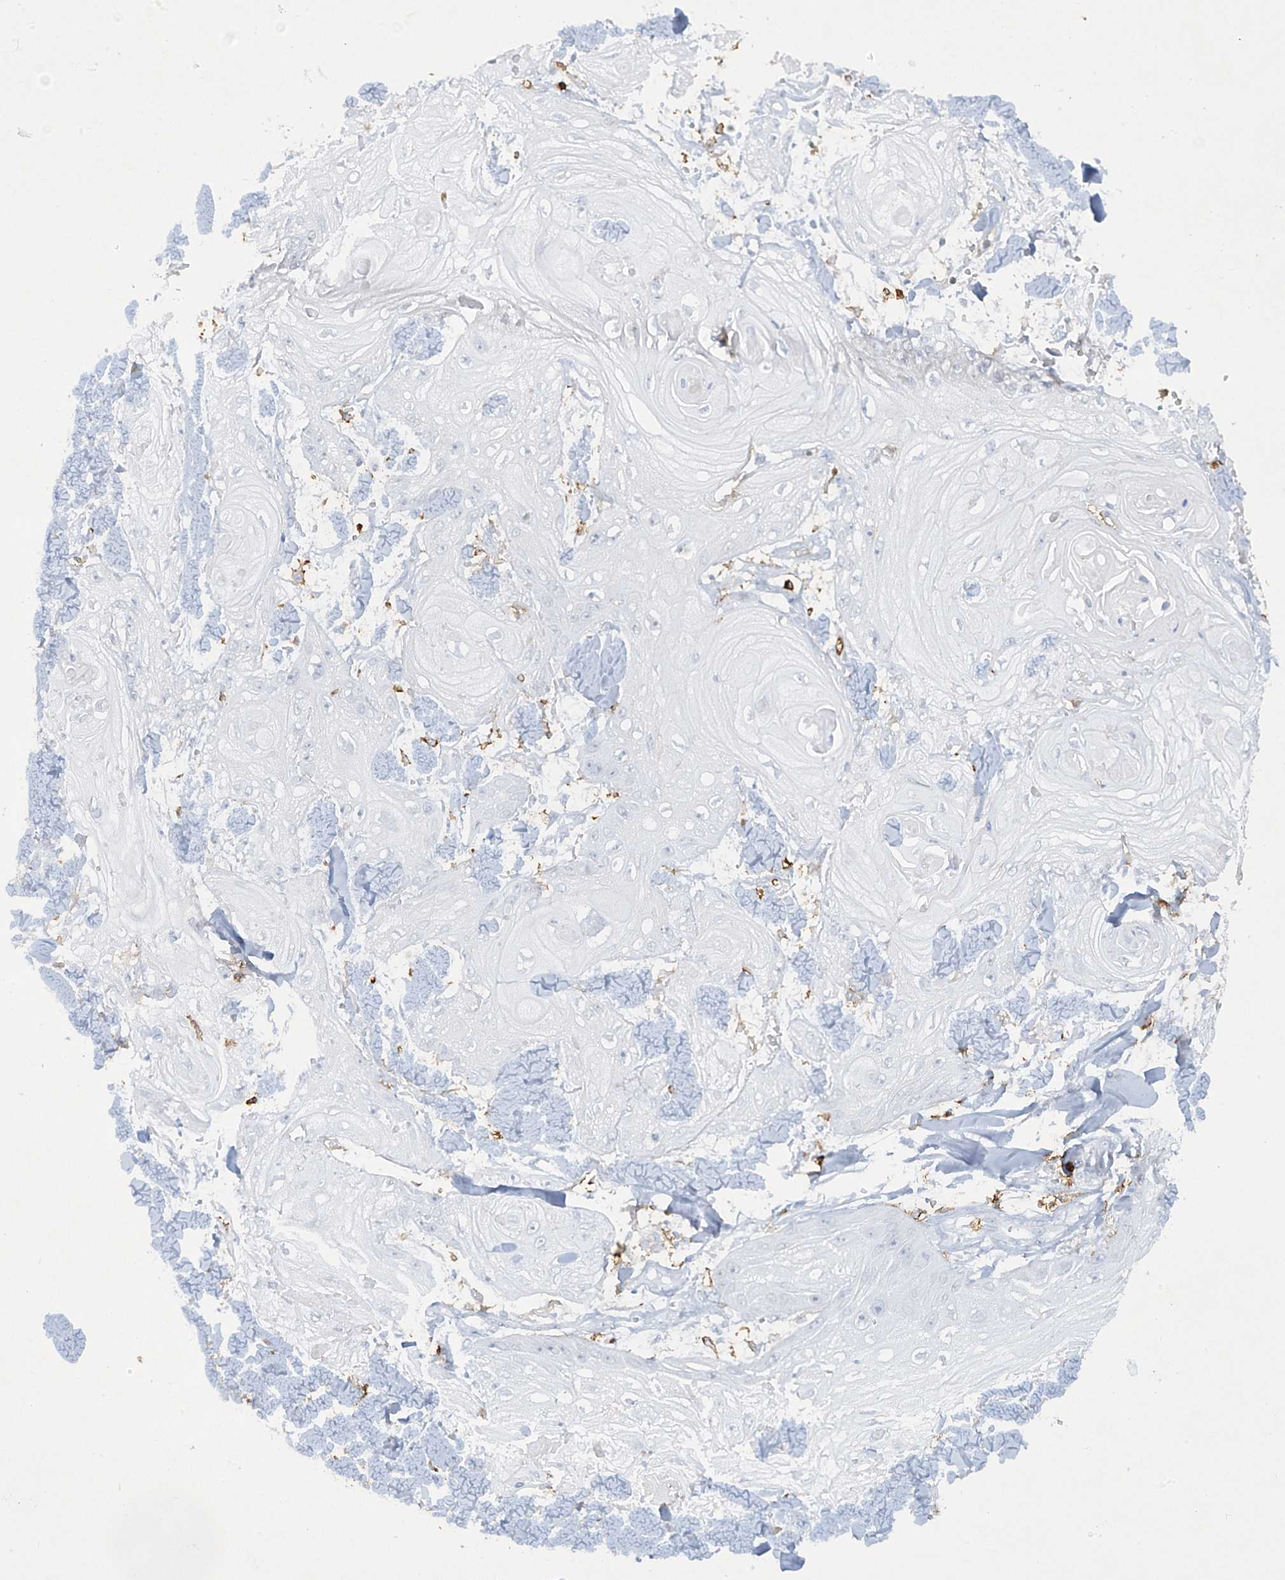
{"staining": {"intensity": "negative", "quantity": "none", "location": "none"}, "tissue": "skin cancer", "cell_type": "Tumor cells", "image_type": "cancer", "snomed": [{"axis": "morphology", "description": "Squamous cell carcinoma, NOS"}, {"axis": "topography", "description": "Skin"}], "caption": "Skin cancer (squamous cell carcinoma) was stained to show a protein in brown. There is no significant positivity in tumor cells.", "gene": "FCGR3A", "patient": {"sex": "male", "age": 74}}